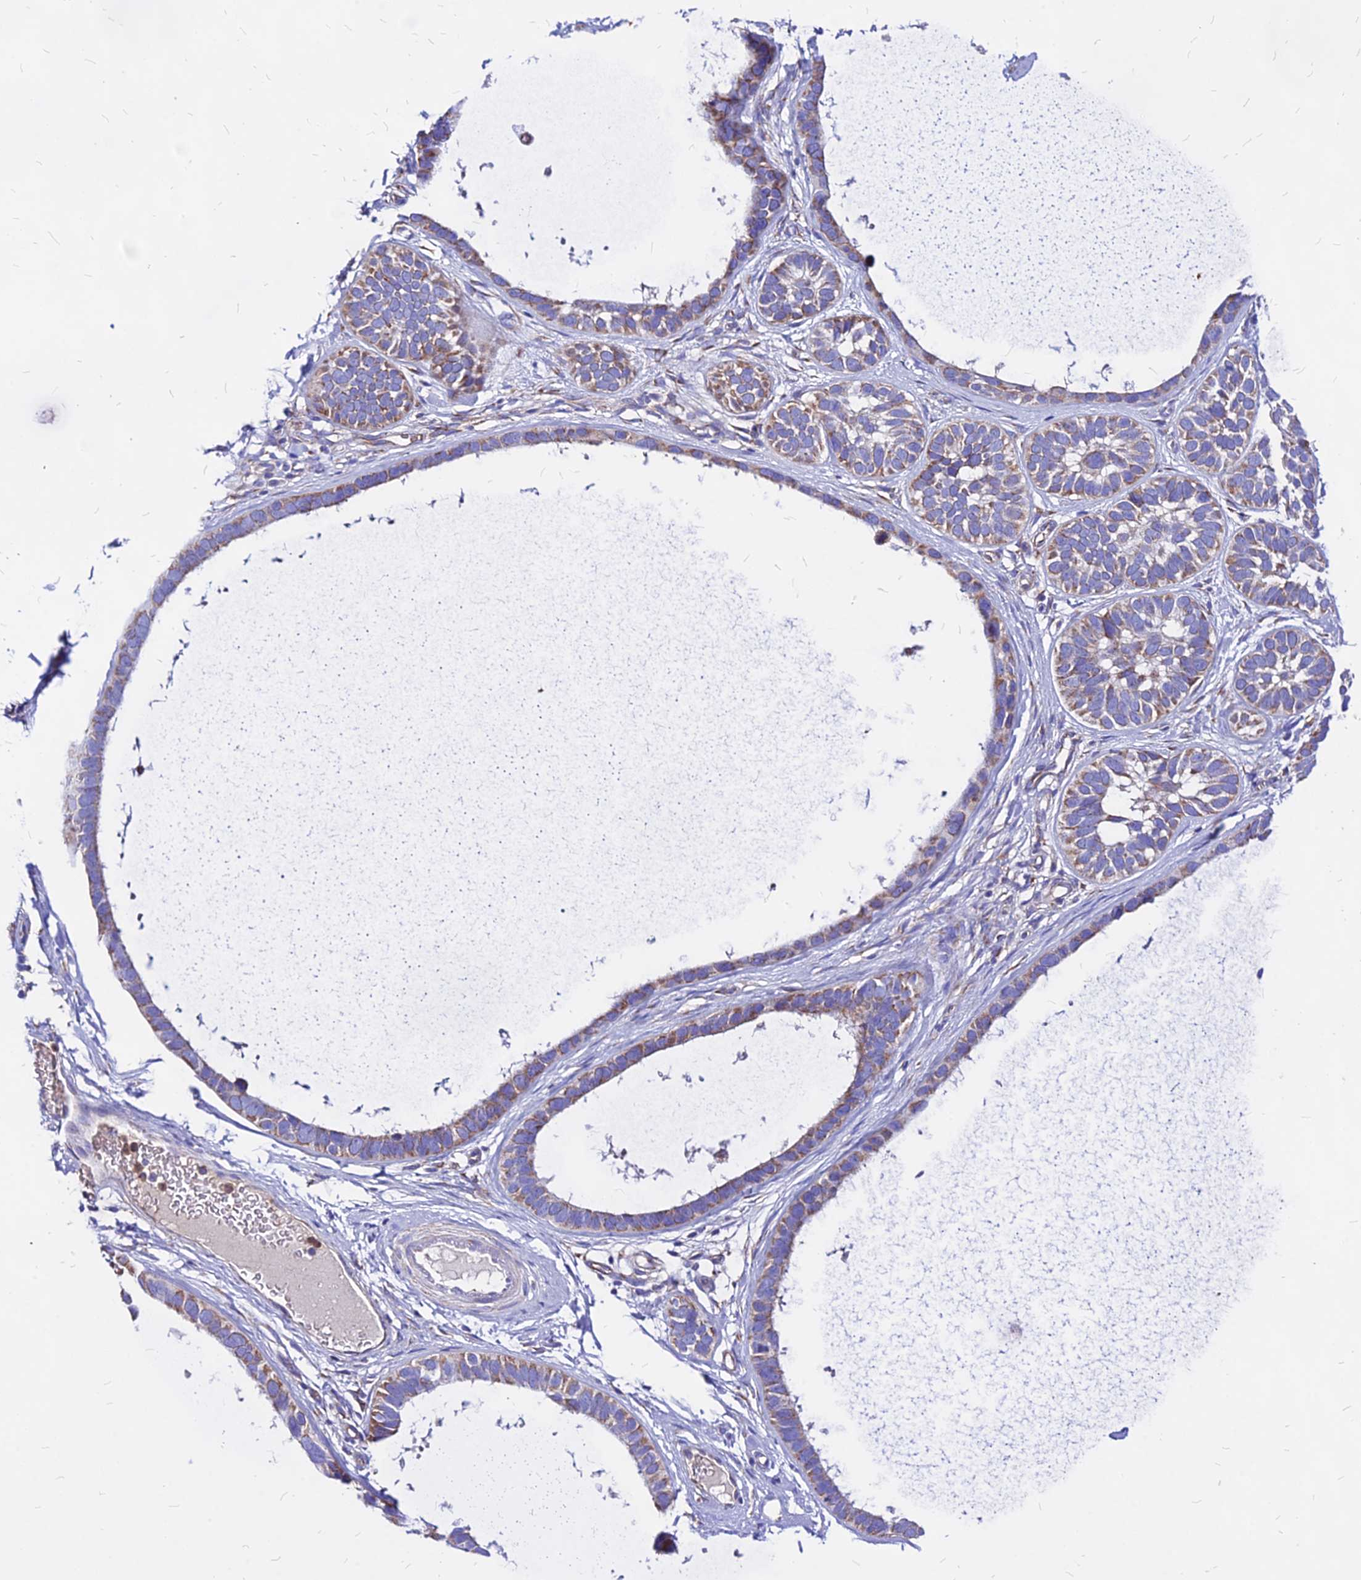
{"staining": {"intensity": "weak", "quantity": ">75%", "location": "cytoplasmic/membranous"}, "tissue": "skin cancer", "cell_type": "Tumor cells", "image_type": "cancer", "snomed": [{"axis": "morphology", "description": "Basal cell carcinoma"}, {"axis": "topography", "description": "Skin"}], "caption": "This image shows immunohistochemistry staining of skin basal cell carcinoma, with low weak cytoplasmic/membranous staining in approximately >75% of tumor cells.", "gene": "MRPL3", "patient": {"sex": "male", "age": 62}}